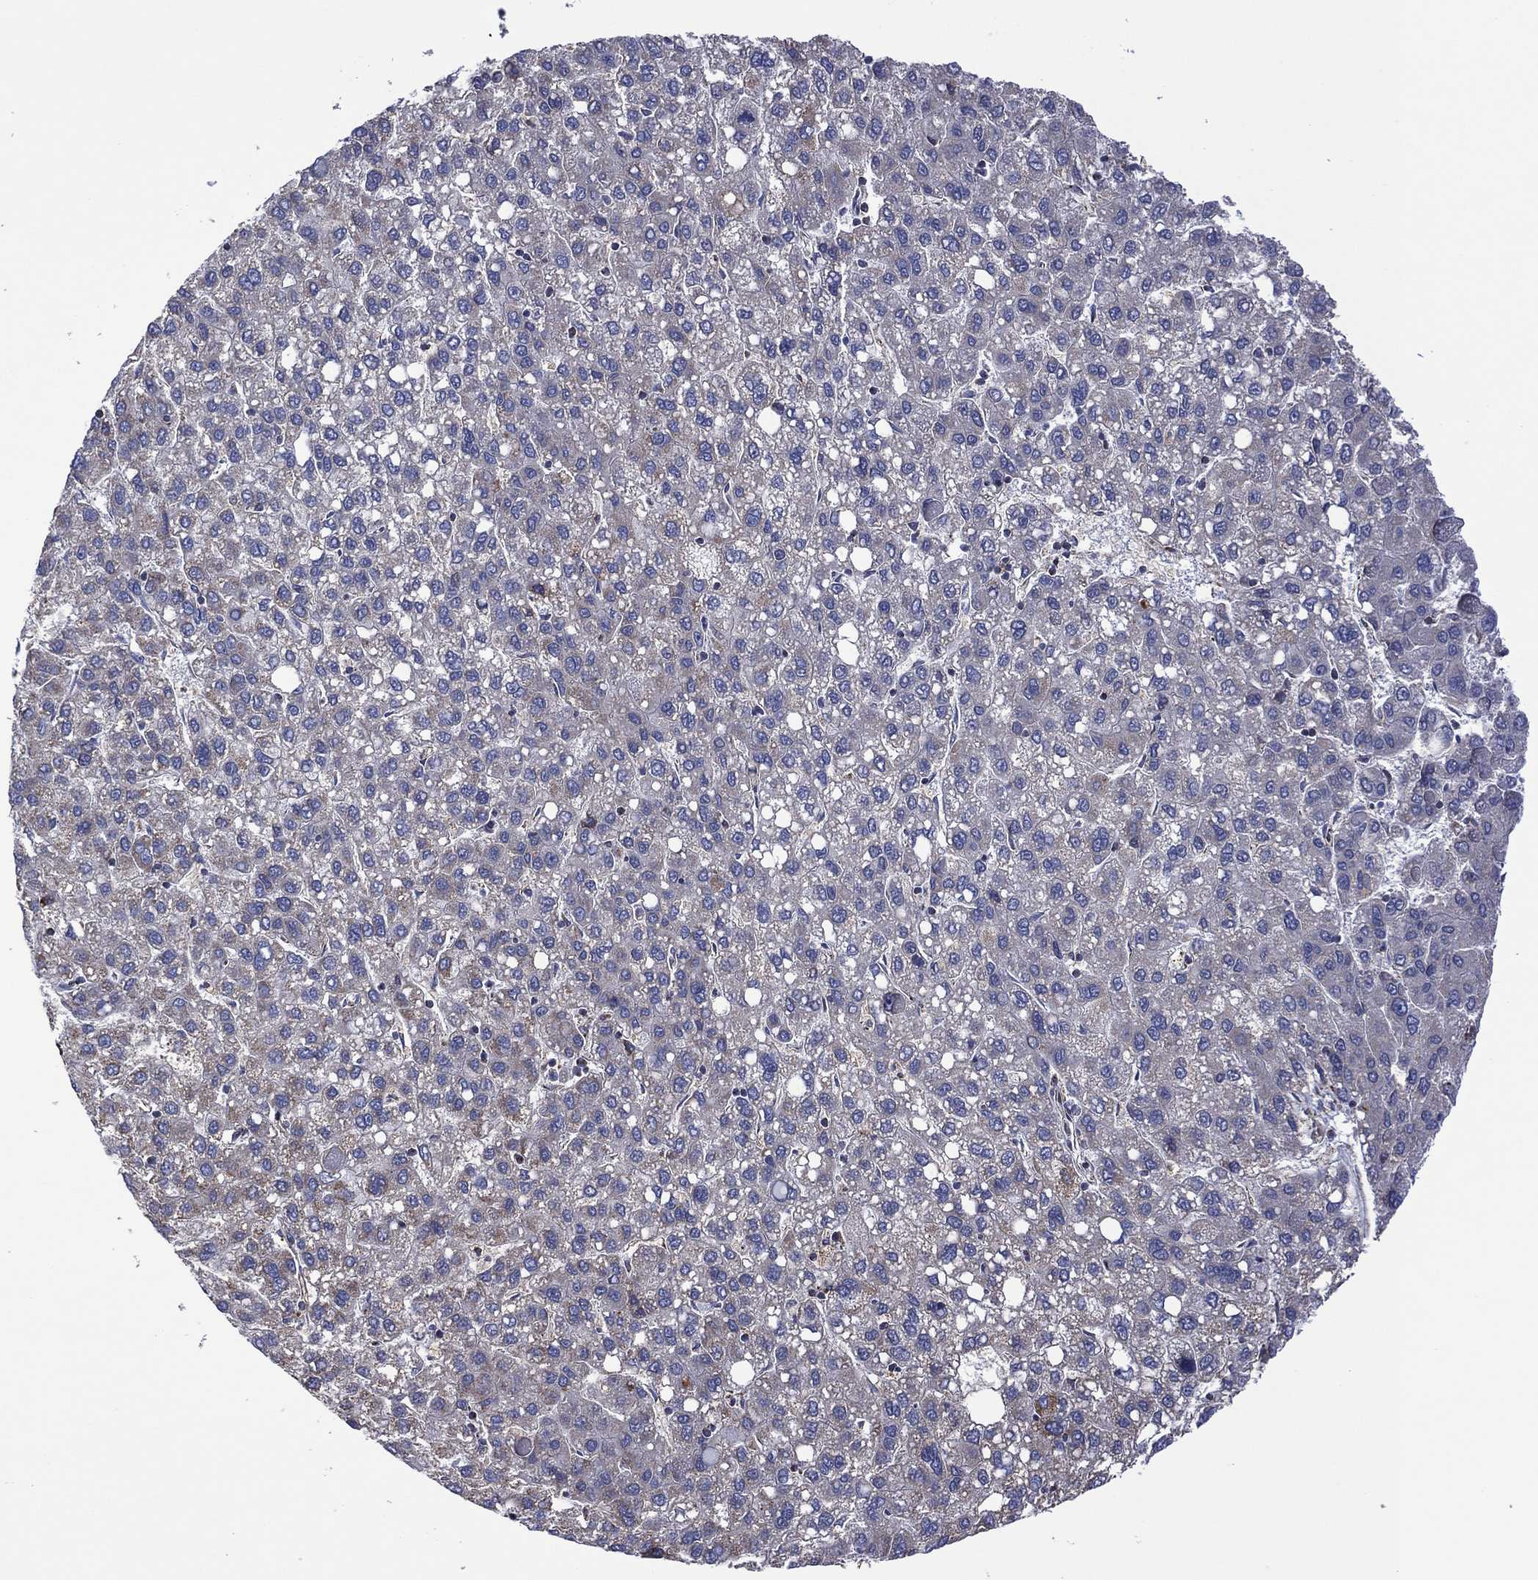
{"staining": {"intensity": "negative", "quantity": "none", "location": "none"}, "tissue": "liver cancer", "cell_type": "Tumor cells", "image_type": "cancer", "snomed": [{"axis": "morphology", "description": "Carcinoma, Hepatocellular, NOS"}, {"axis": "topography", "description": "Liver"}], "caption": "This is an IHC photomicrograph of human liver cancer (hepatocellular carcinoma). There is no staining in tumor cells.", "gene": "PIDD1", "patient": {"sex": "female", "age": 82}}